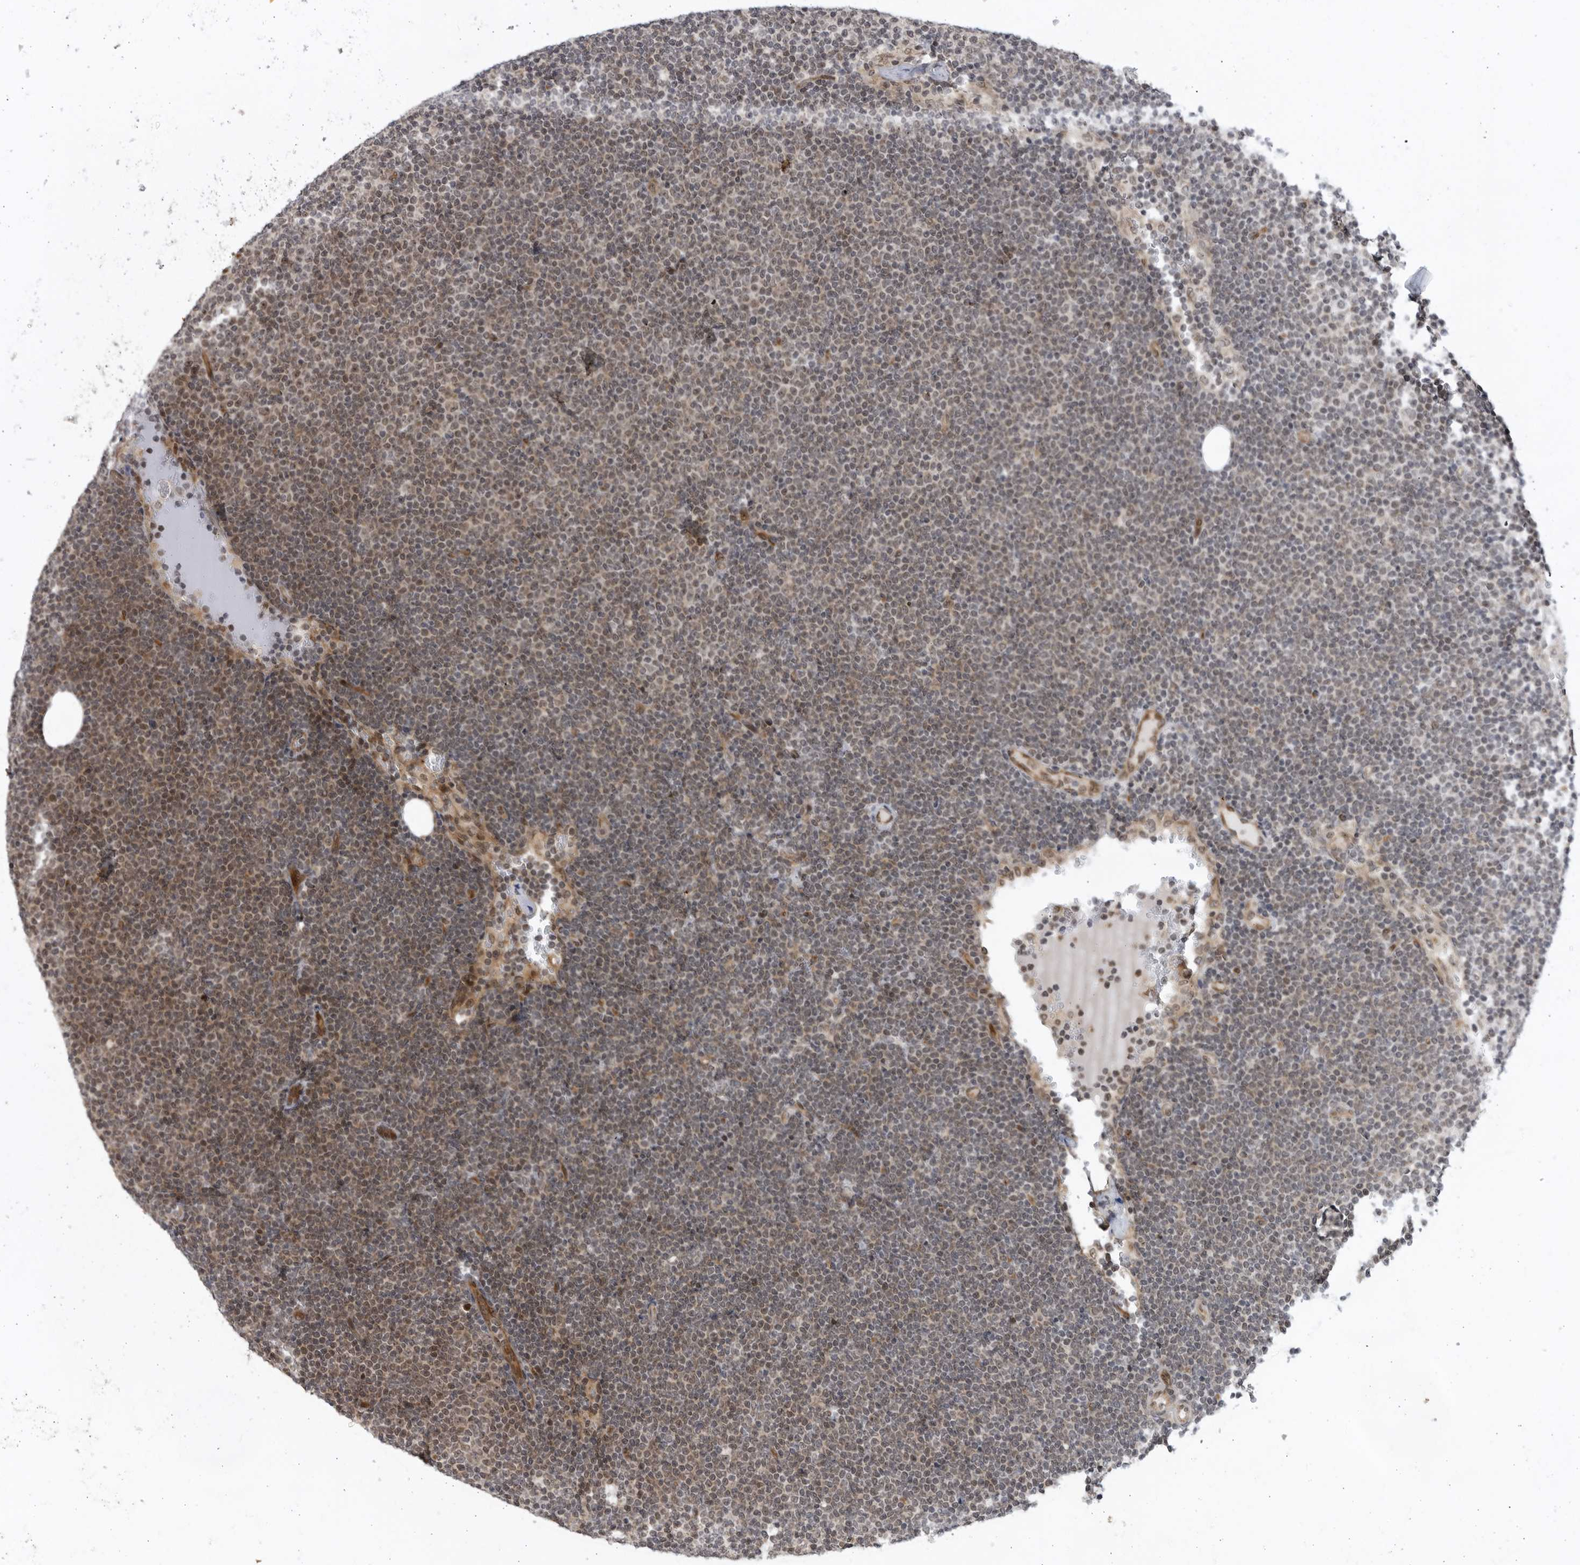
{"staining": {"intensity": "weak", "quantity": "<25%", "location": "nuclear"}, "tissue": "lymphoma", "cell_type": "Tumor cells", "image_type": "cancer", "snomed": [{"axis": "morphology", "description": "Malignant lymphoma, non-Hodgkin's type, Low grade"}, {"axis": "topography", "description": "Lymph node"}], "caption": "IHC photomicrograph of neoplastic tissue: human low-grade malignant lymphoma, non-Hodgkin's type stained with DAB exhibits no significant protein expression in tumor cells.", "gene": "ITGB3BP", "patient": {"sex": "female", "age": 53}}